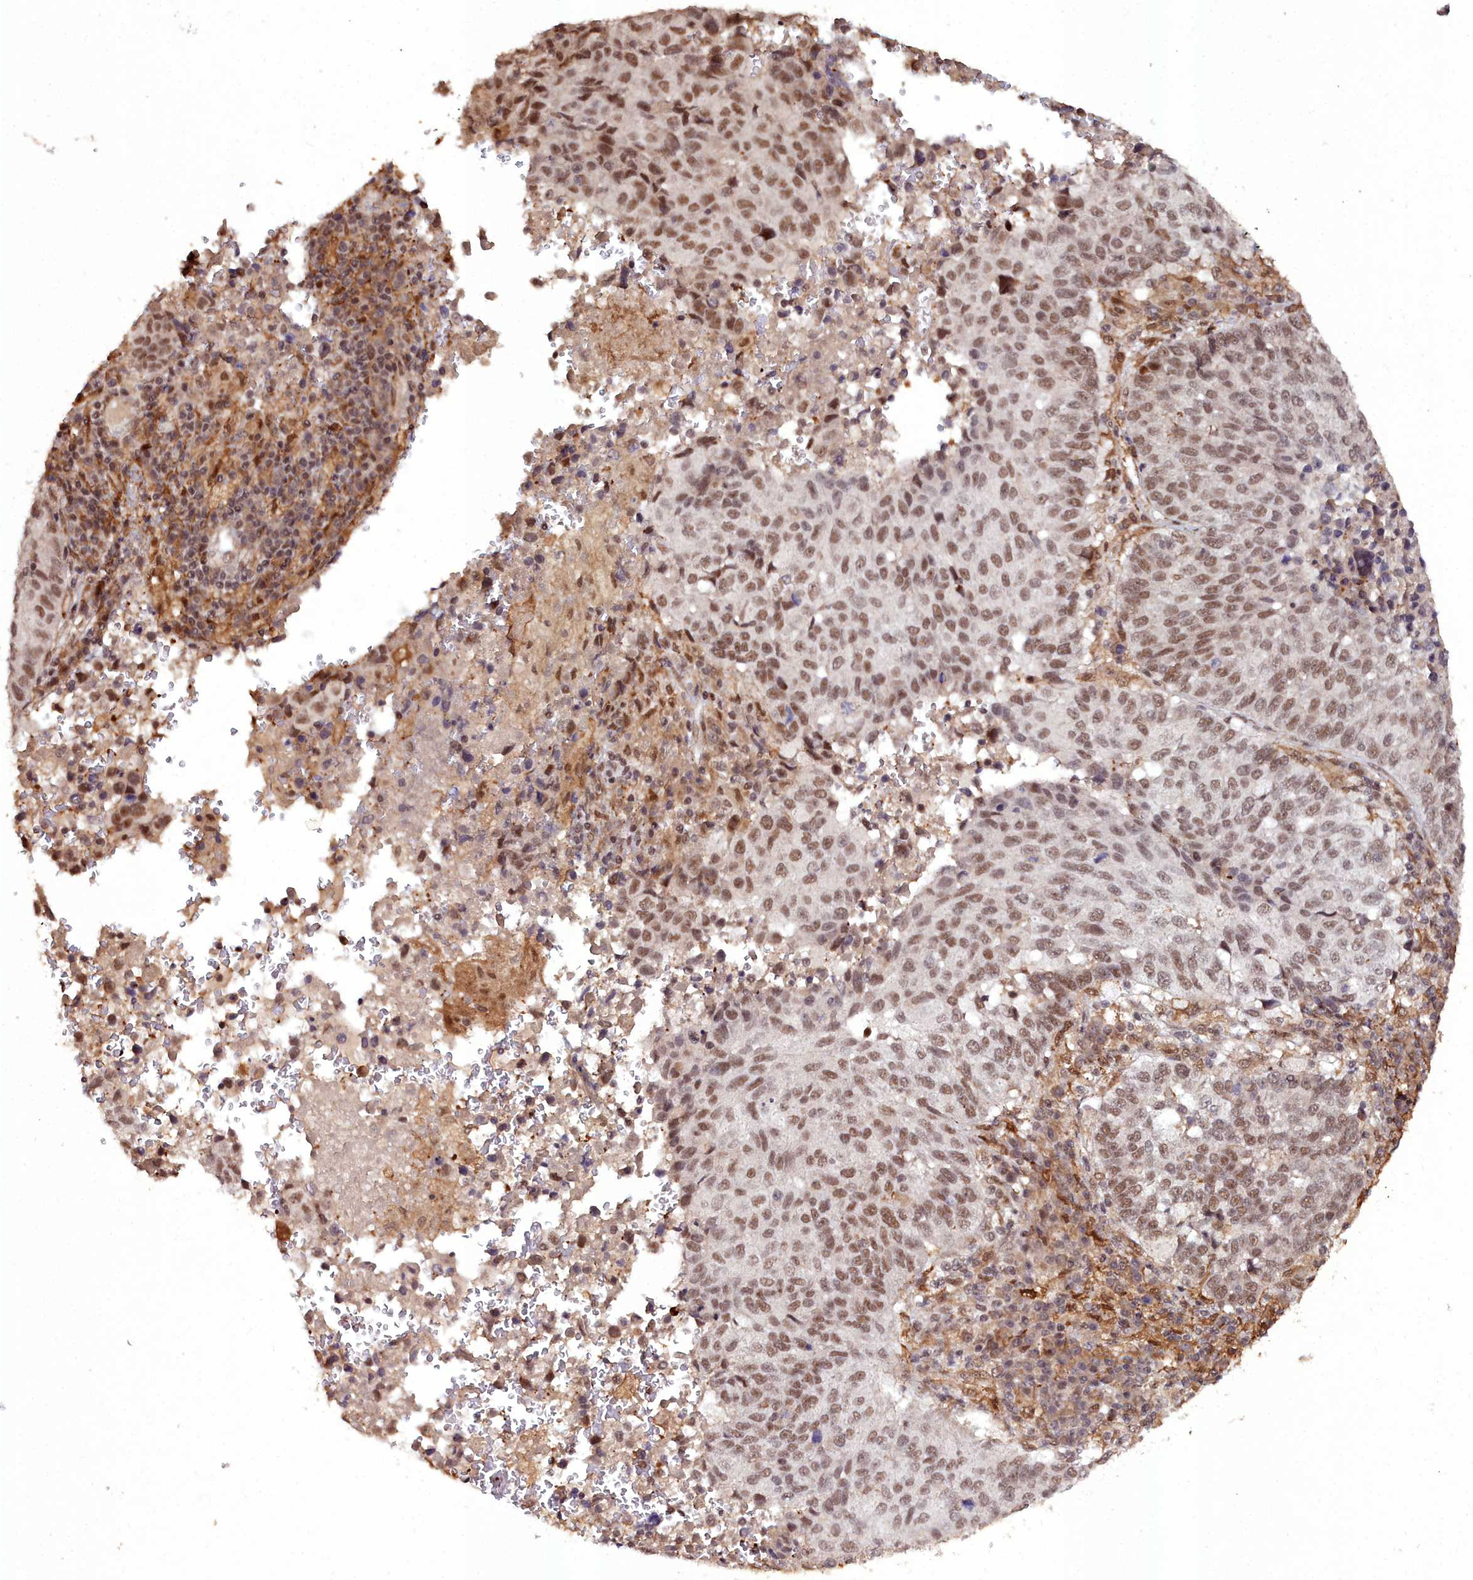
{"staining": {"intensity": "moderate", "quantity": ">75%", "location": "nuclear"}, "tissue": "lung cancer", "cell_type": "Tumor cells", "image_type": "cancer", "snomed": [{"axis": "morphology", "description": "Squamous cell carcinoma, NOS"}, {"axis": "topography", "description": "Lung"}], "caption": "An image of lung cancer (squamous cell carcinoma) stained for a protein exhibits moderate nuclear brown staining in tumor cells.", "gene": "CXXC1", "patient": {"sex": "male", "age": 73}}